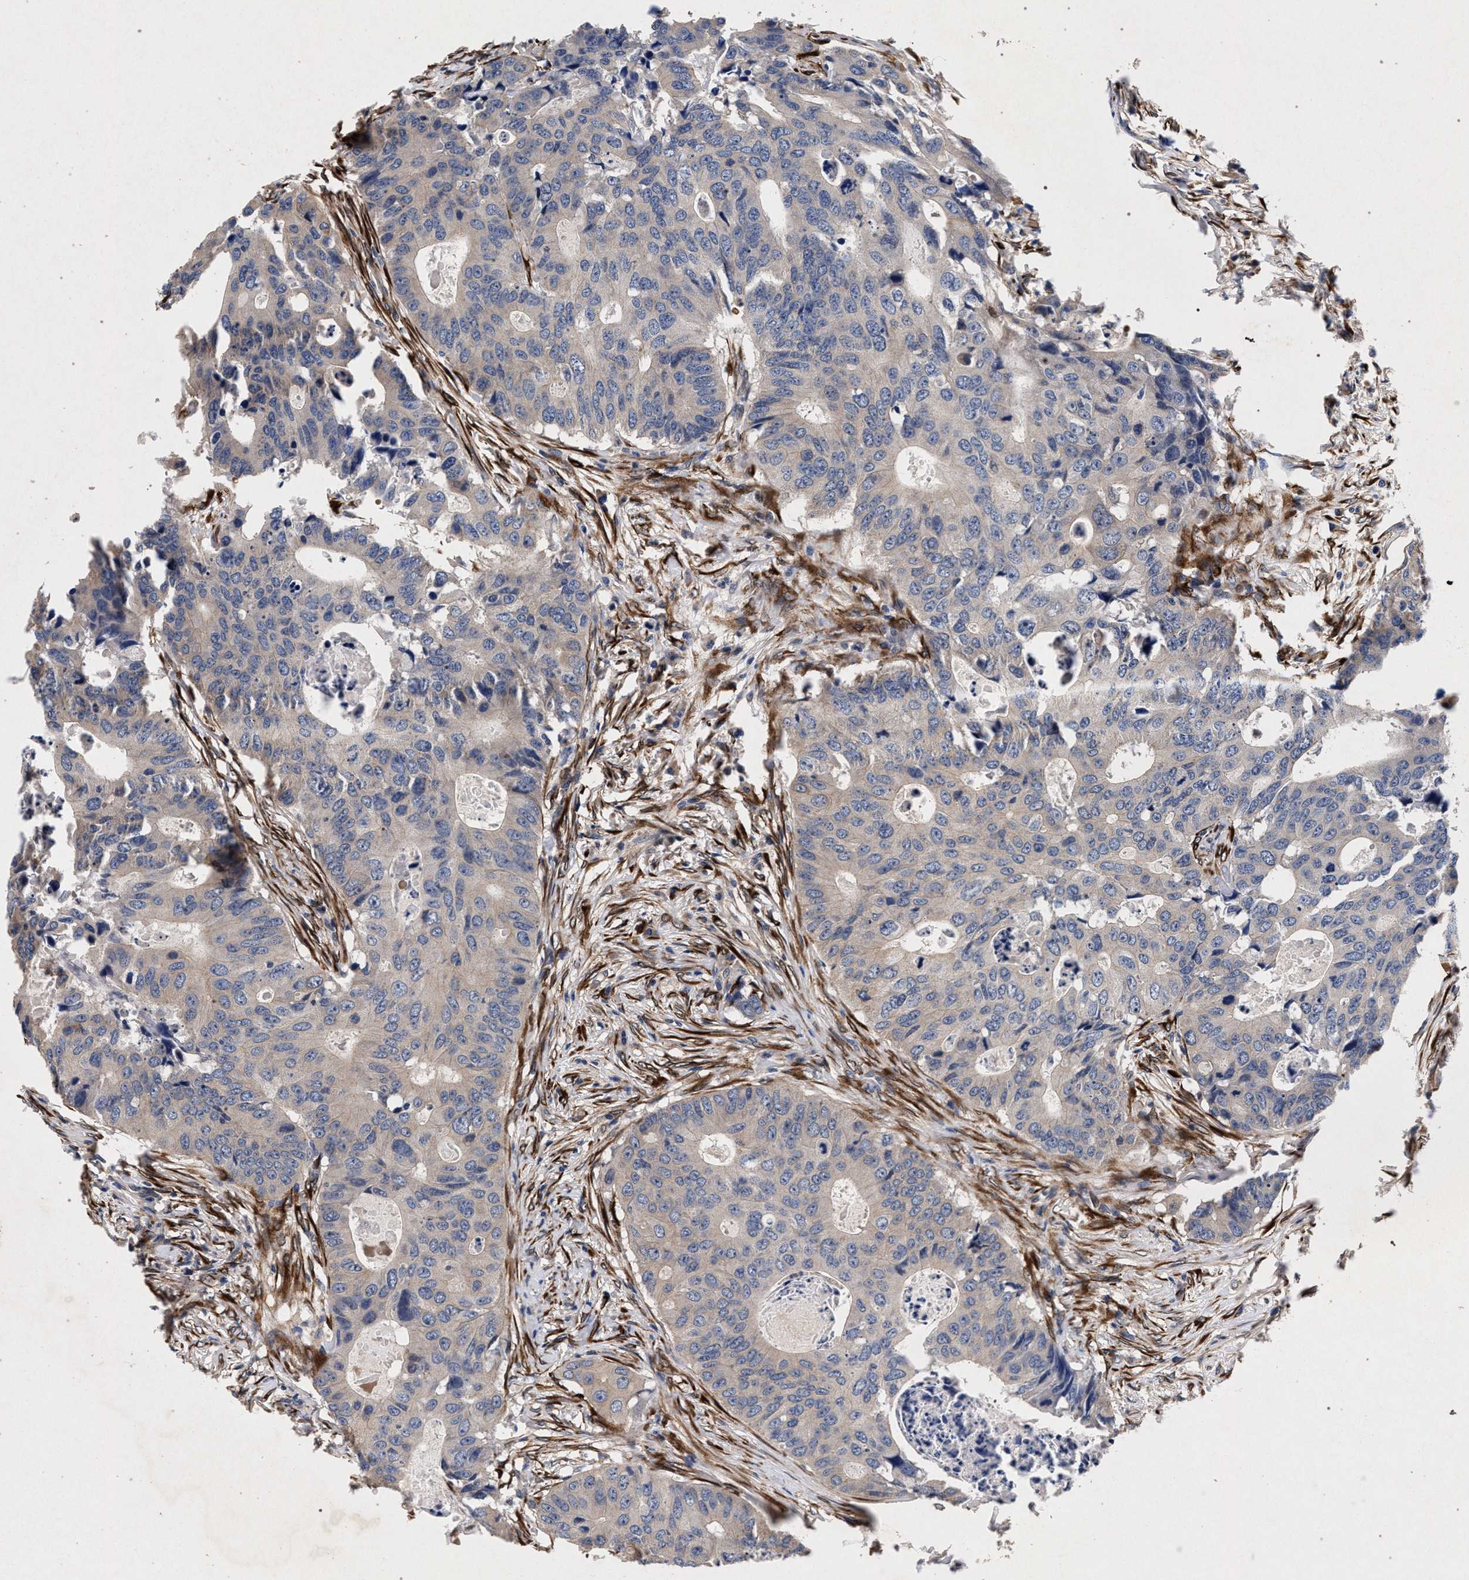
{"staining": {"intensity": "negative", "quantity": "none", "location": "none"}, "tissue": "colorectal cancer", "cell_type": "Tumor cells", "image_type": "cancer", "snomed": [{"axis": "morphology", "description": "Adenocarcinoma, NOS"}, {"axis": "topography", "description": "Colon"}], "caption": "Photomicrograph shows no protein positivity in tumor cells of colorectal adenocarcinoma tissue. Brightfield microscopy of immunohistochemistry stained with DAB (brown) and hematoxylin (blue), captured at high magnification.", "gene": "NEK7", "patient": {"sex": "male", "age": 71}}